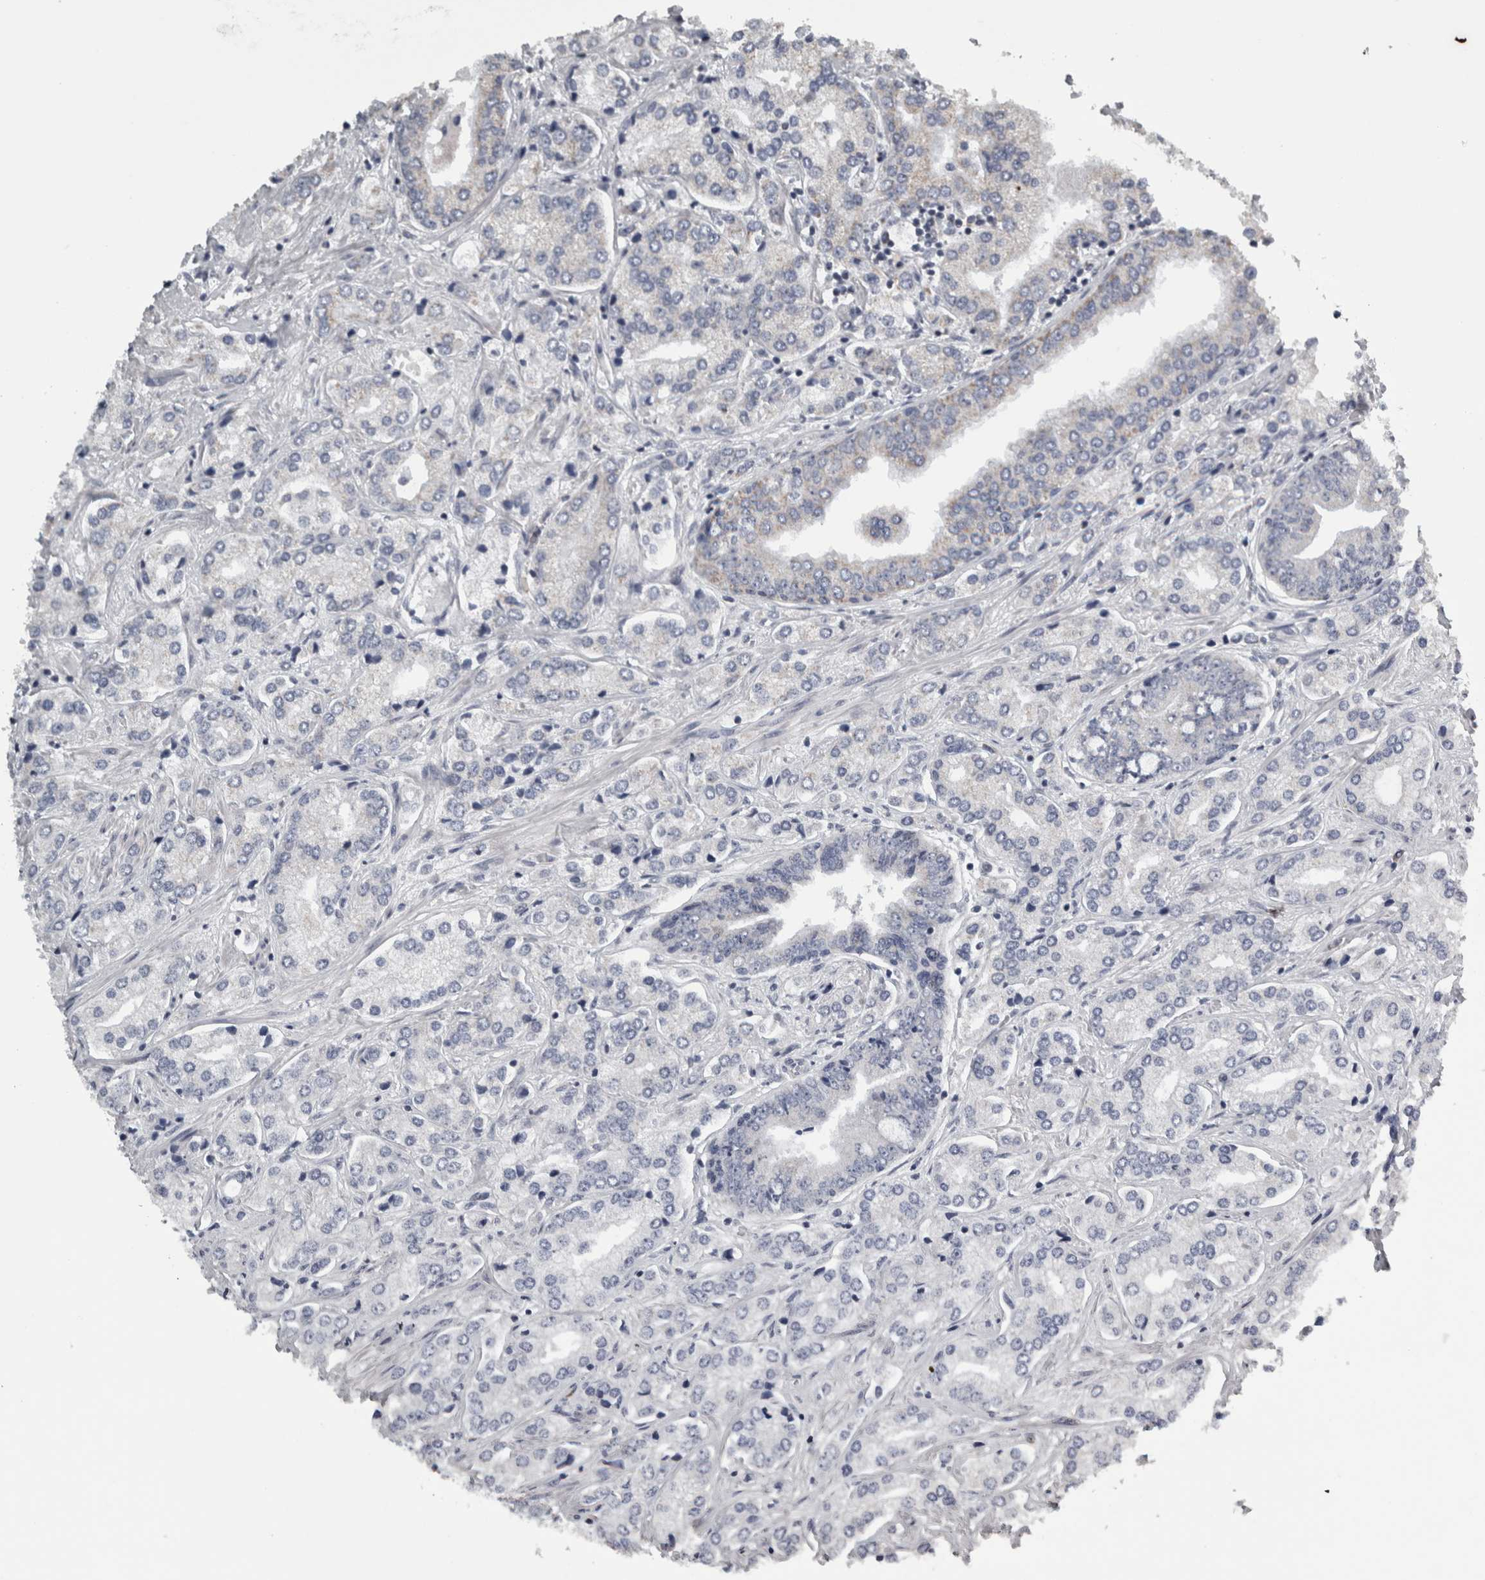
{"staining": {"intensity": "negative", "quantity": "none", "location": "none"}, "tissue": "prostate cancer", "cell_type": "Tumor cells", "image_type": "cancer", "snomed": [{"axis": "morphology", "description": "Adenocarcinoma, High grade"}, {"axis": "topography", "description": "Prostate"}], "caption": "Immunohistochemistry histopathology image of human prostate cancer stained for a protein (brown), which shows no expression in tumor cells. Nuclei are stained in blue.", "gene": "FRK", "patient": {"sex": "male", "age": 66}}